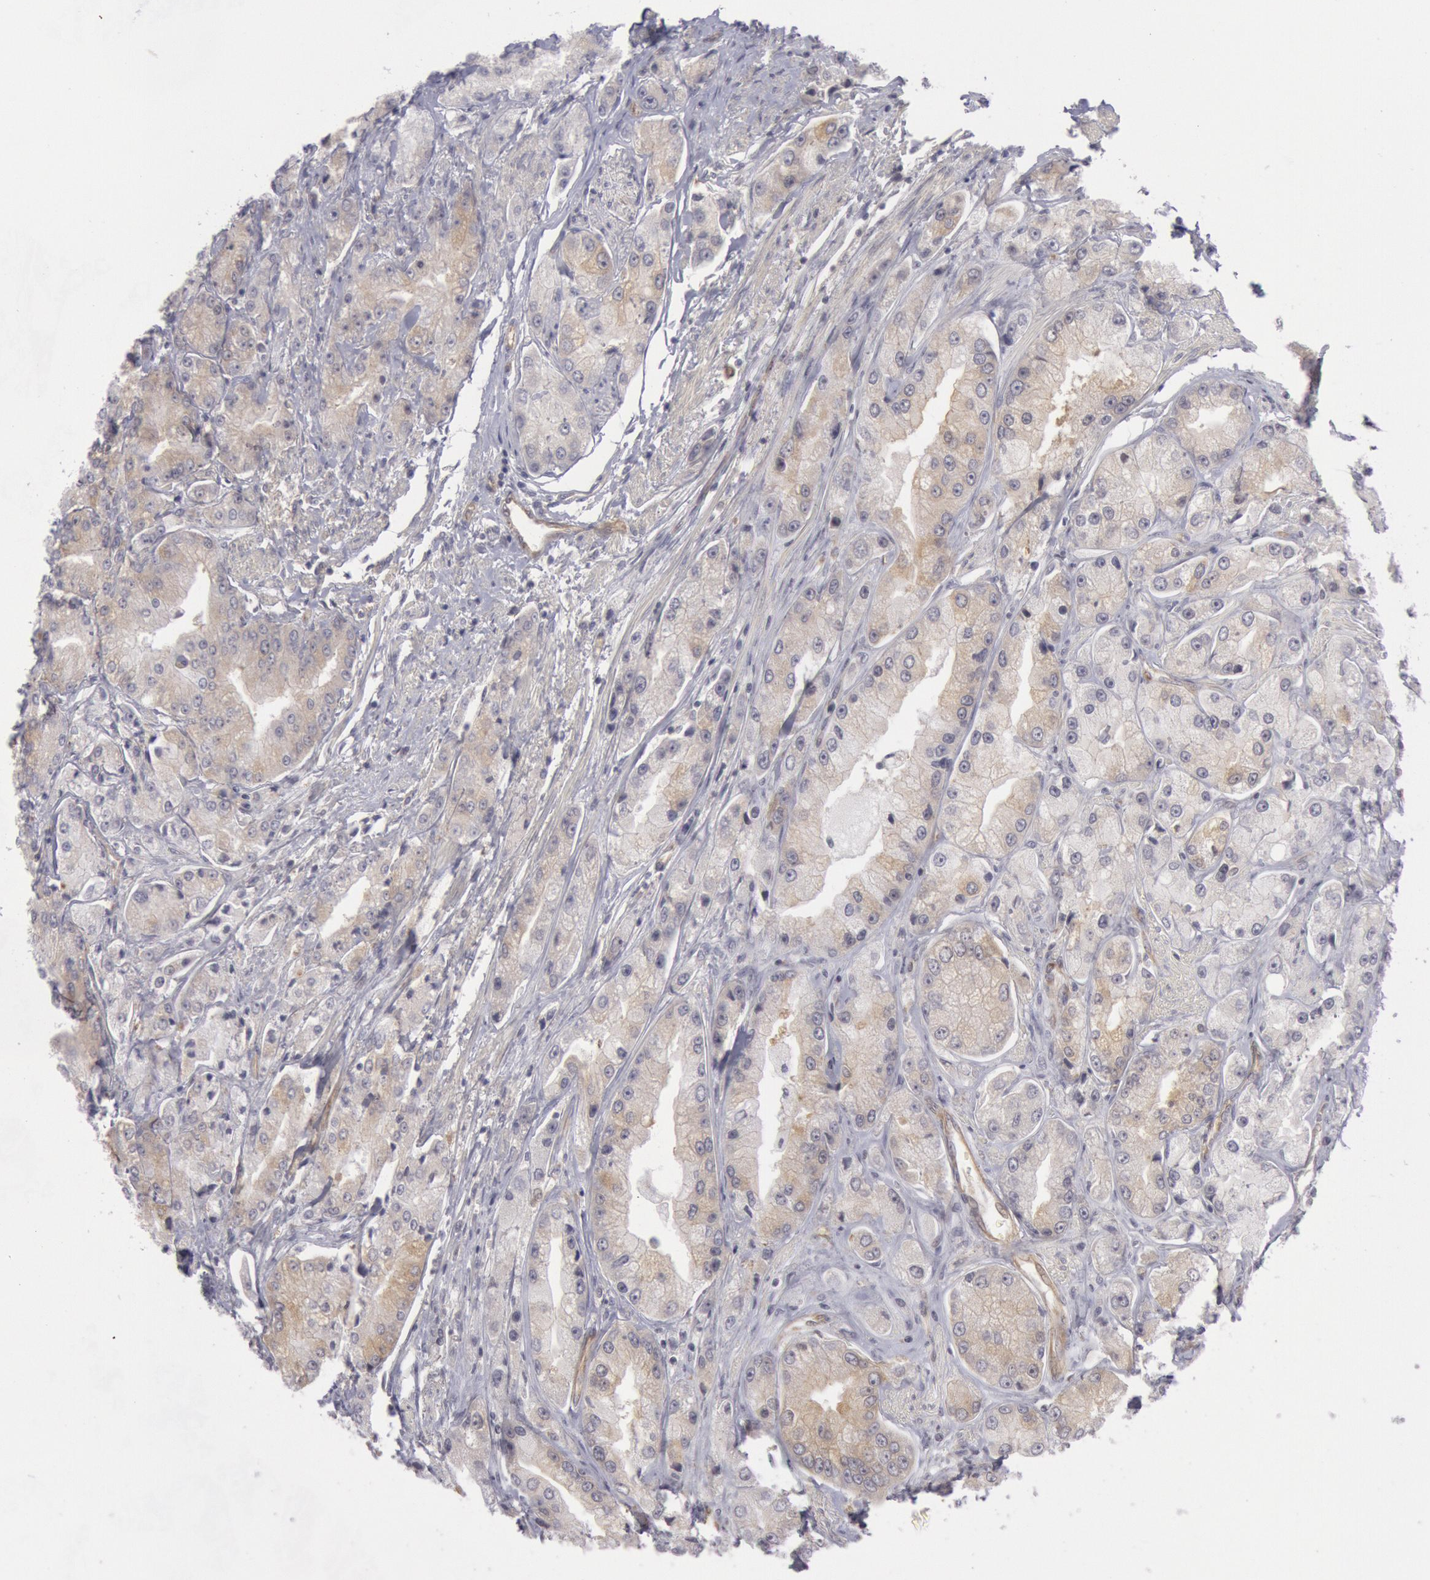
{"staining": {"intensity": "weak", "quantity": ">75%", "location": "cytoplasmic/membranous"}, "tissue": "prostate cancer", "cell_type": "Tumor cells", "image_type": "cancer", "snomed": [{"axis": "morphology", "description": "Adenocarcinoma, Medium grade"}, {"axis": "topography", "description": "Prostate"}], "caption": "Protein expression analysis of human prostate medium-grade adenocarcinoma reveals weak cytoplasmic/membranous expression in about >75% of tumor cells.", "gene": "IKBKB", "patient": {"sex": "male", "age": 72}}